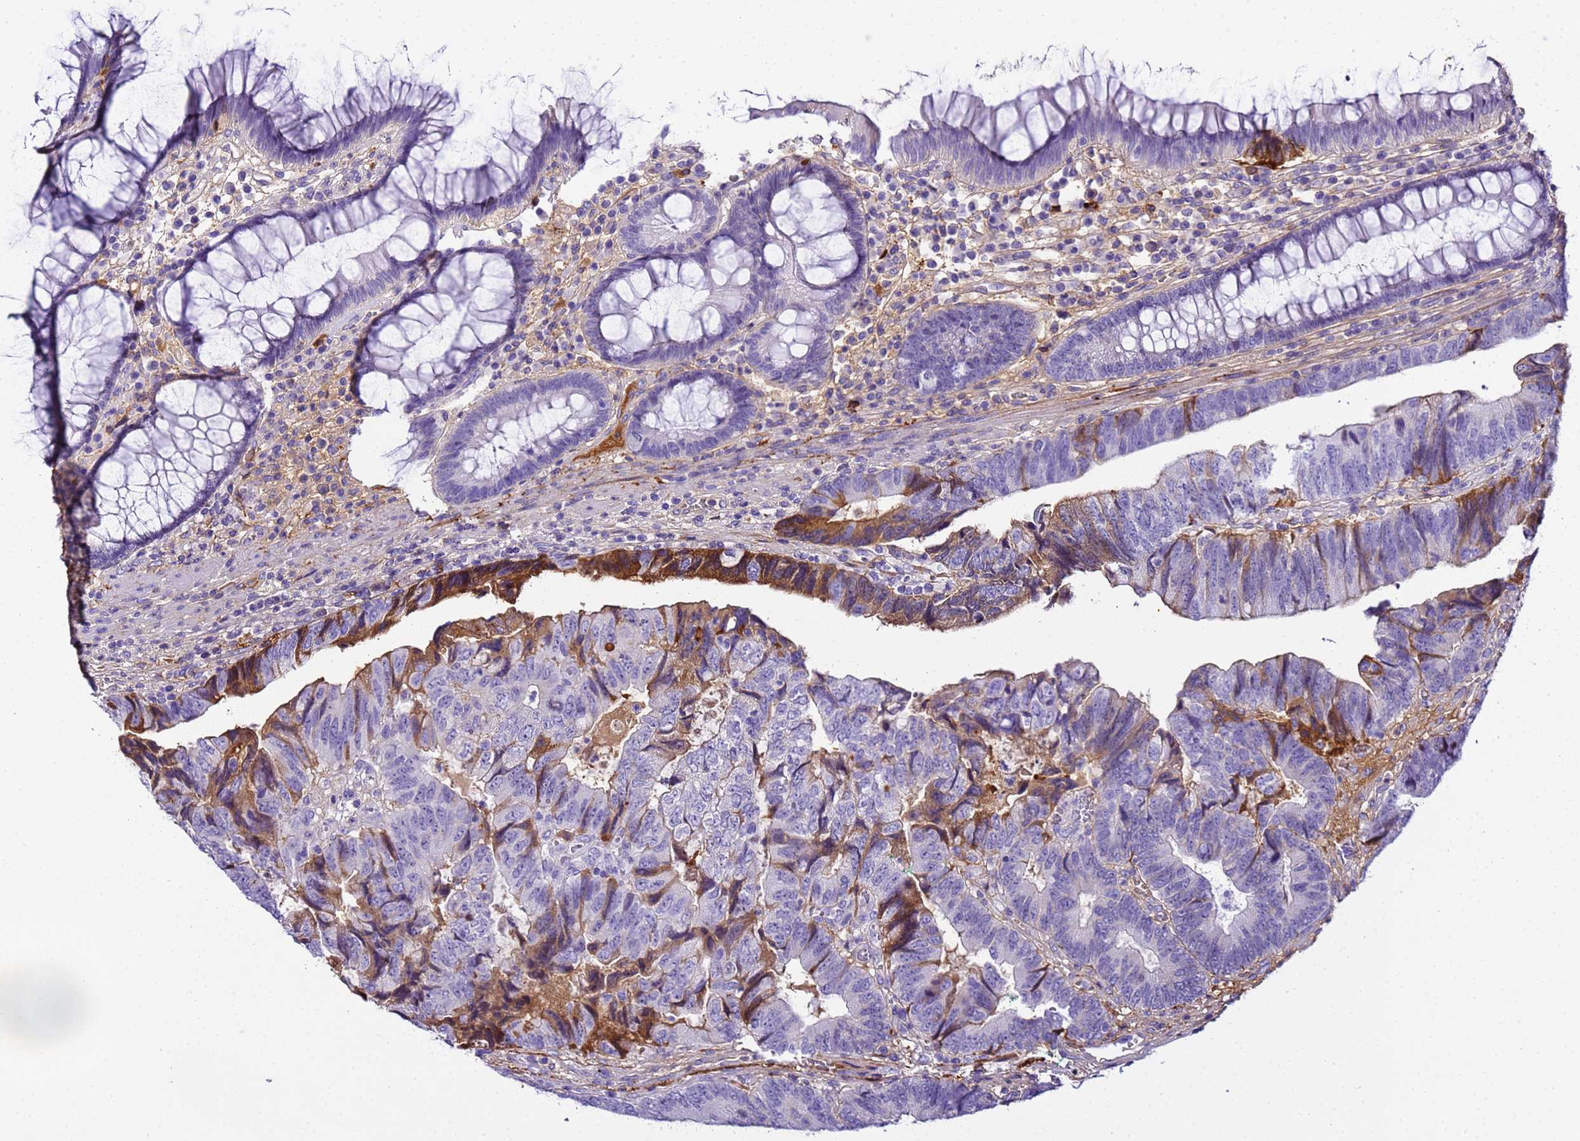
{"staining": {"intensity": "moderate", "quantity": "<25%", "location": "cytoplasmic/membranous"}, "tissue": "colorectal cancer", "cell_type": "Tumor cells", "image_type": "cancer", "snomed": [{"axis": "morphology", "description": "Adenocarcinoma, NOS"}, {"axis": "topography", "description": "Colon"}], "caption": "The histopathology image reveals immunohistochemical staining of colorectal adenocarcinoma. There is moderate cytoplasmic/membranous positivity is seen in about <25% of tumor cells. The protein of interest is shown in brown color, while the nuclei are stained blue.", "gene": "CFHR2", "patient": {"sex": "female", "age": 67}}